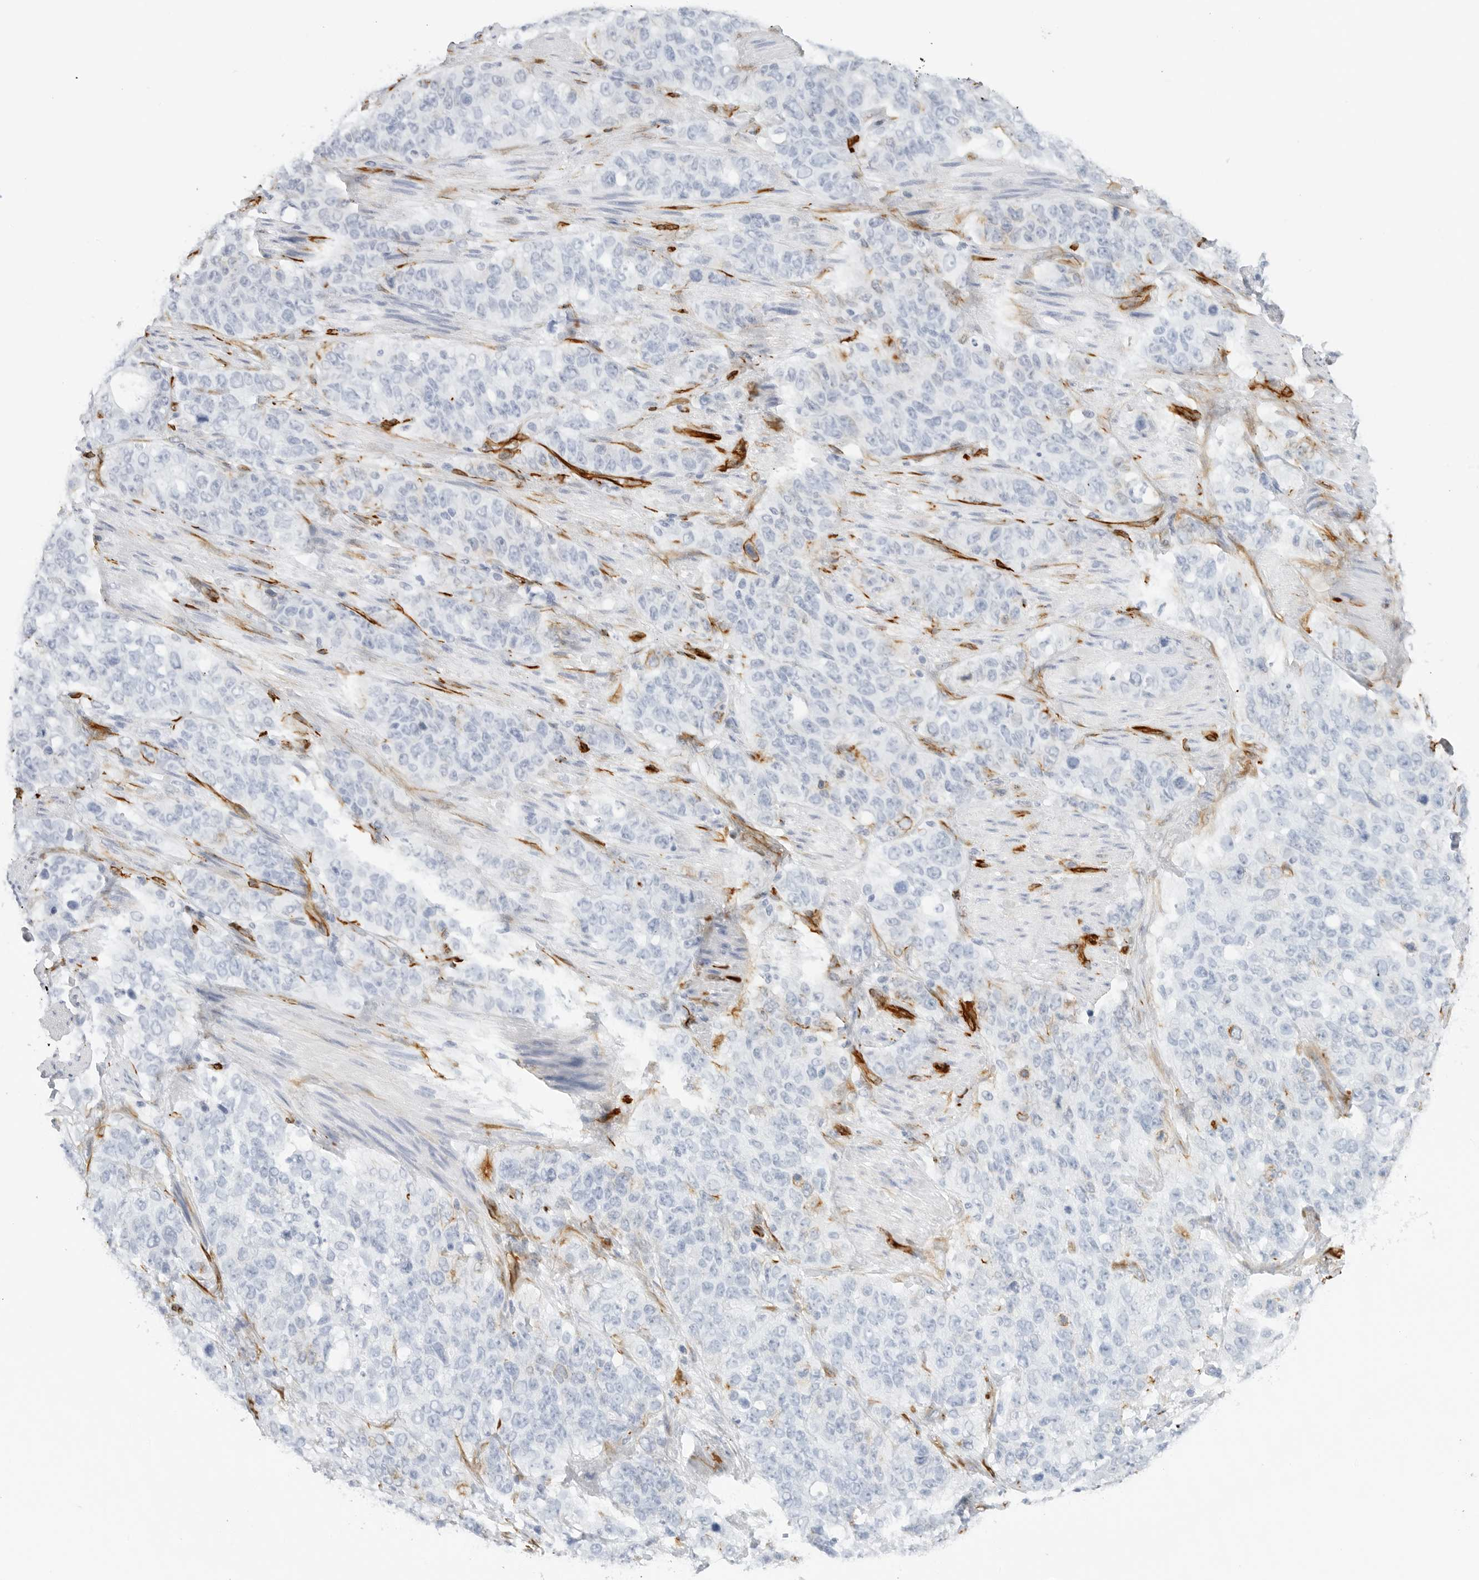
{"staining": {"intensity": "negative", "quantity": "none", "location": "none"}, "tissue": "stomach cancer", "cell_type": "Tumor cells", "image_type": "cancer", "snomed": [{"axis": "morphology", "description": "Adenocarcinoma, NOS"}, {"axis": "topography", "description": "Stomach"}], "caption": "IHC micrograph of neoplastic tissue: stomach adenocarcinoma stained with DAB (3,3'-diaminobenzidine) reveals no significant protein expression in tumor cells.", "gene": "NES", "patient": {"sex": "male", "age": 48}}